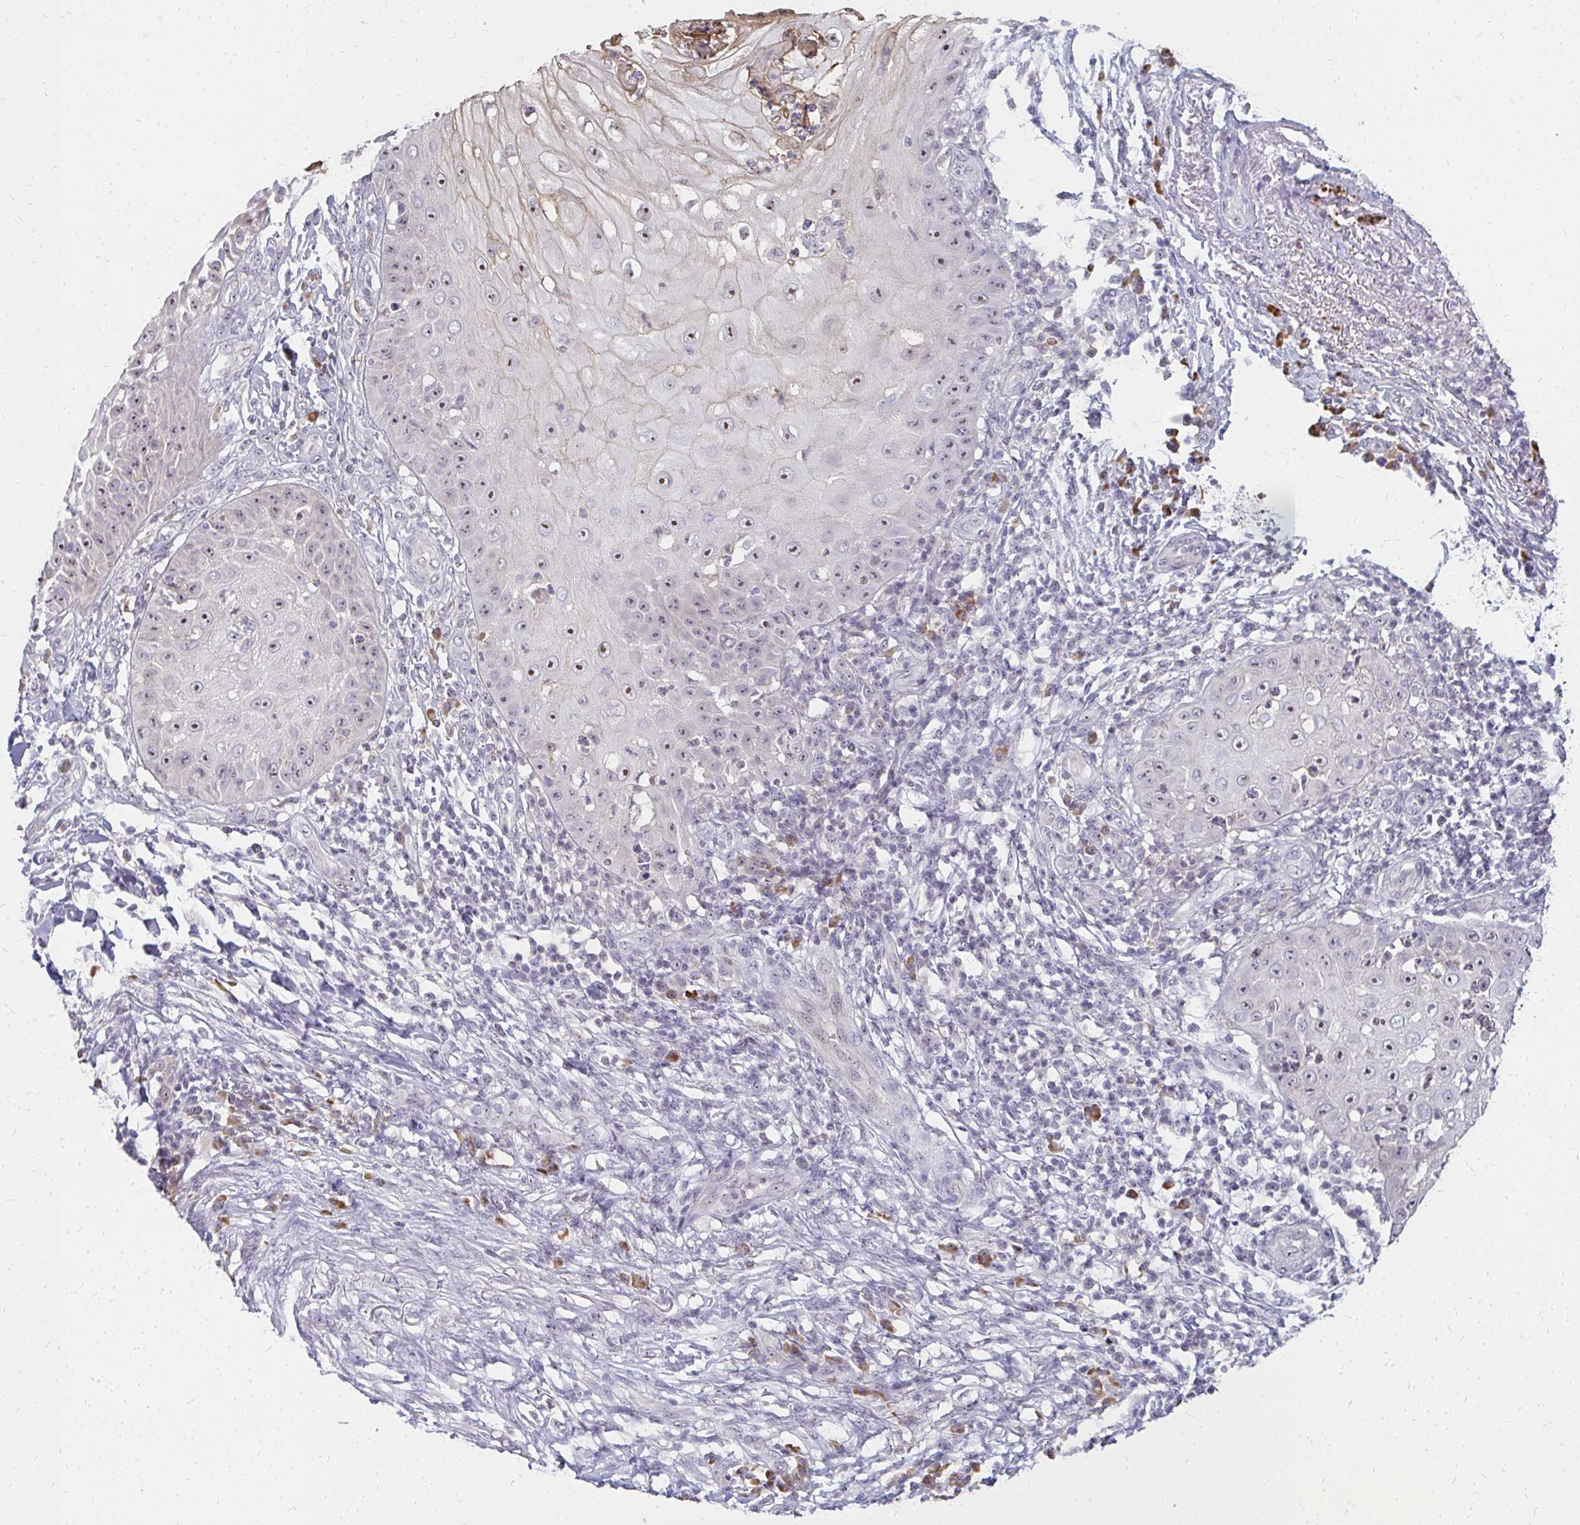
{"staining": {"intensity": "moderate", "quantity": "<25%", "location": "nuclear"}, "tissue": "skin cancer", "cell_type": "Tumor cells", "image_type": "cancer", "snomed": [{"axis": "morphology", "description": "Squamous cell carcinoma, NOS"}, {"axis": "topography", "description": "Skin"}], "caption": "DAB immunohistochemical staining of human skin cancer (squamous cell carcinoma) demonstrates moderate nuclear protein positivity in about <25% of tumor cells.", "gene": "FAM9A", "patient": {"sex": "male", "age": 70}}